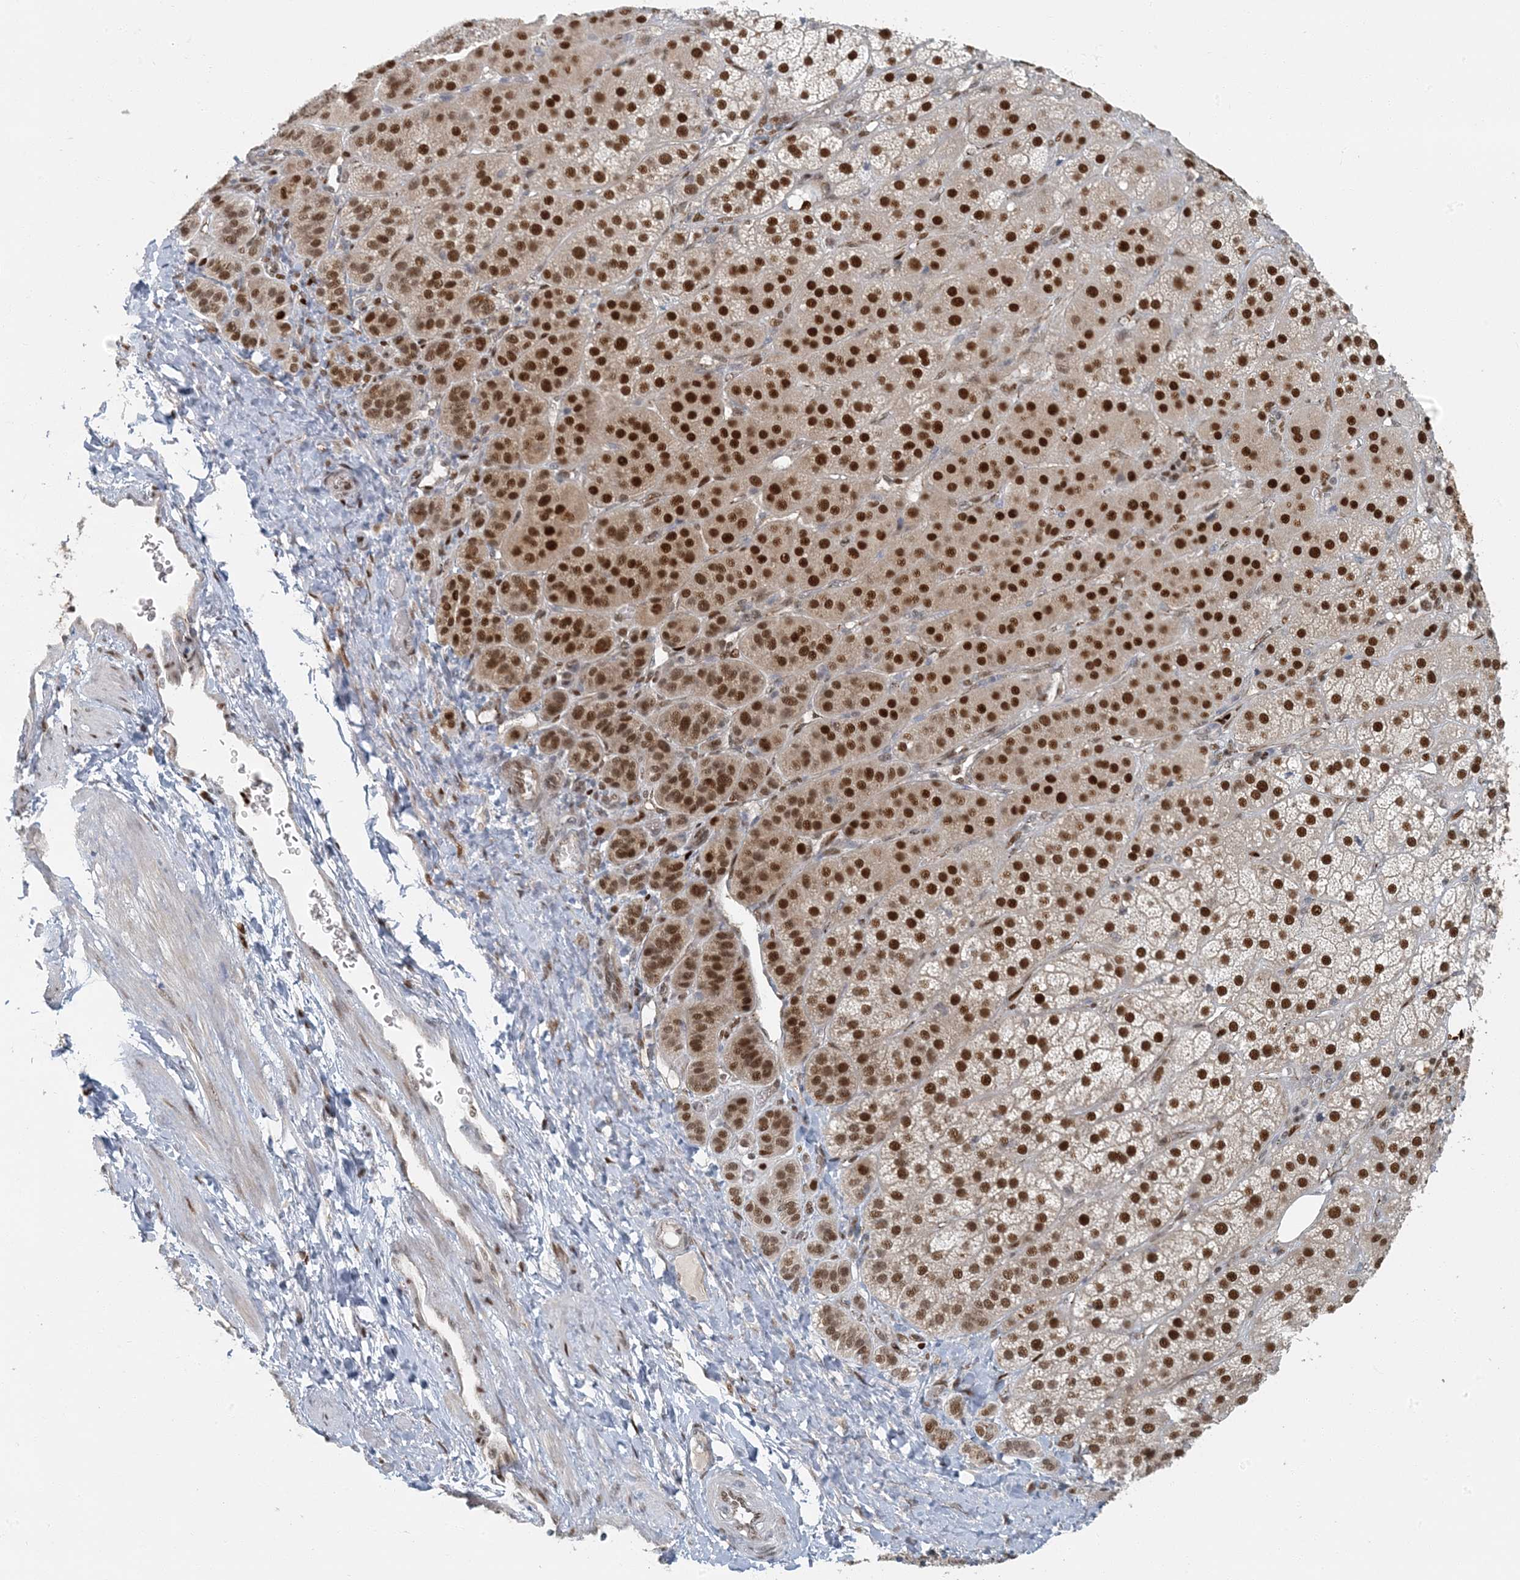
{"staining": {"intensity": "strong", "quantity": ">75%", "location": "nuclear"}, "tissue": "adrenal gland", "cell_type": "Glandular cells", "image_type": "normal", "snomed": [{"axis": "morphology", "description": "Normal tissue, NOS"}, {"axis": "topography", "description": "Adrenal gland"}], "caption": "The histopathology image shows immunohistochemical staining of benign adrenal gland. There is strong nuclear expression is present in approximately >75% of glandular cells.", "gene": "AK9", "patient": {"sex": "female", "age": 57}}